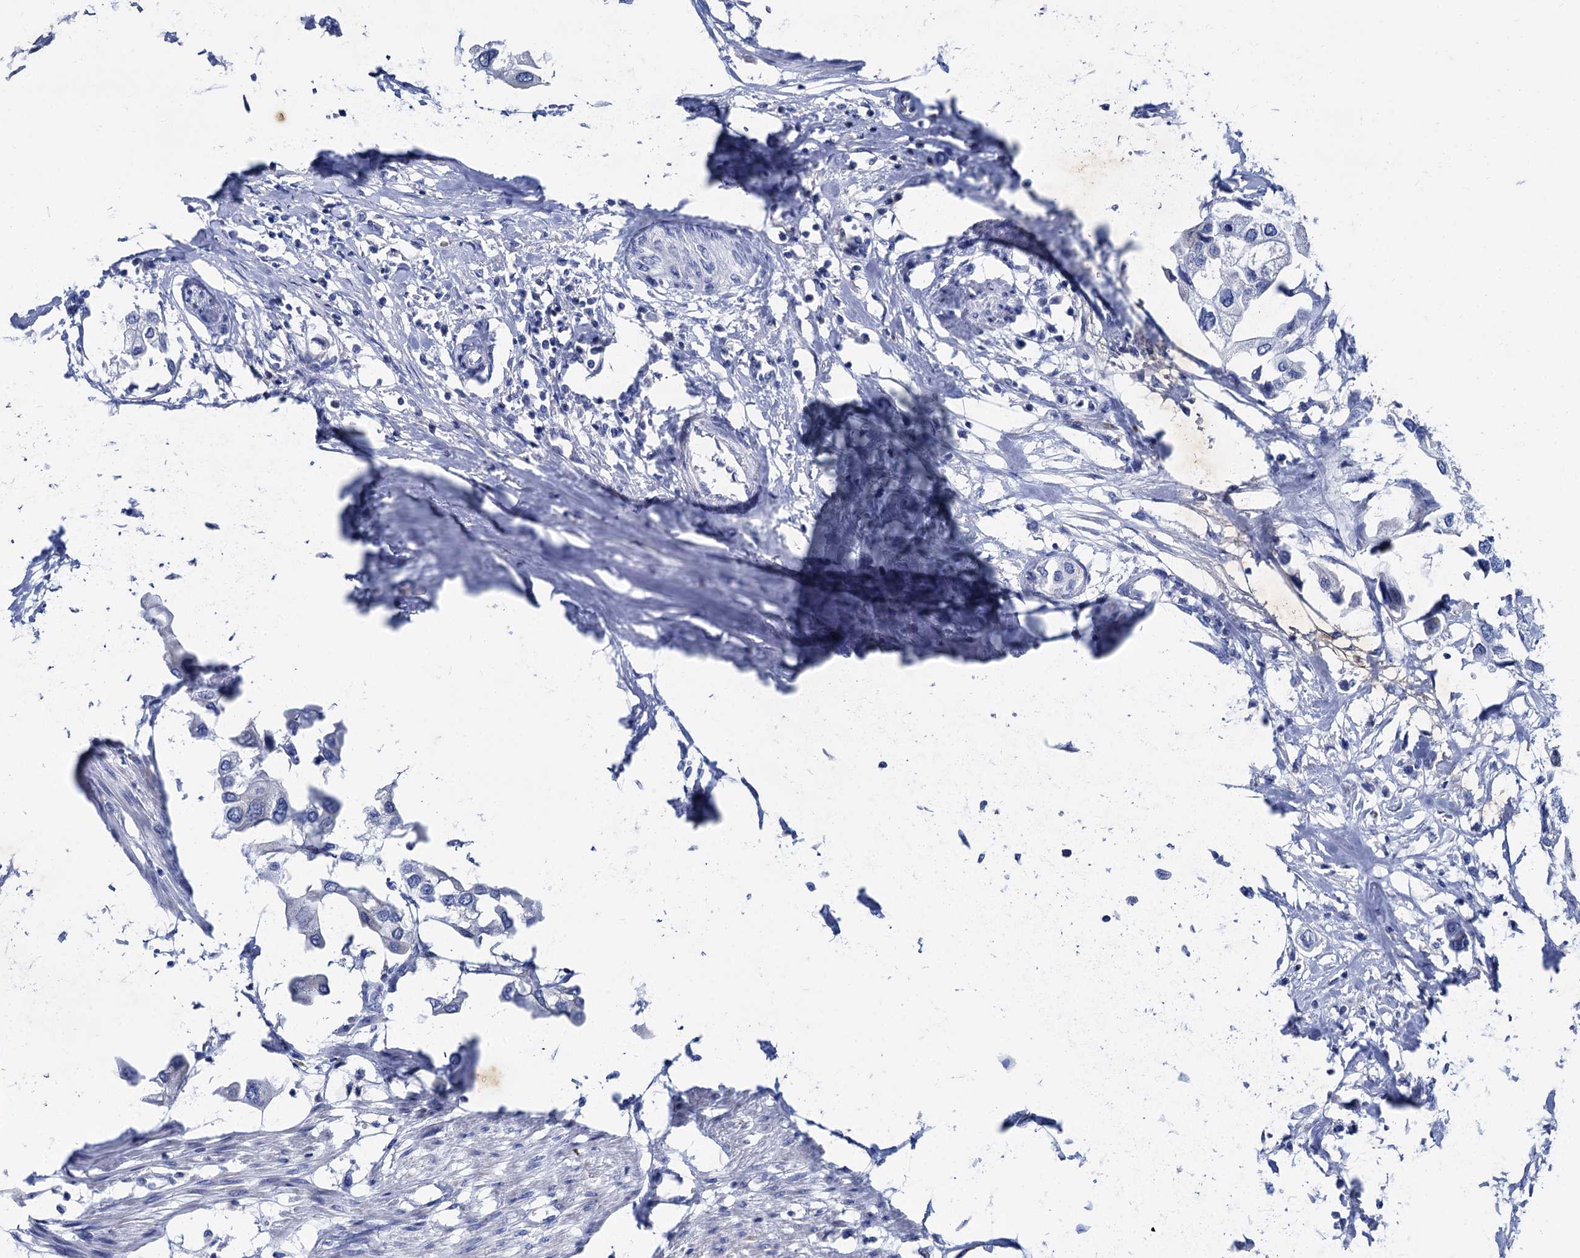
{"staining": {"intensity": "negative", "quantity": "none", "location": "none"}, "tissue": "urothelial cancer", "cell_type": "Tumor cells", "image_type": "cancer", "snomed": [{"axis": "morphology", "description": "Urothelial carcinoma, High grade"}, {"axis": "topography", "description": "Urinary bladder"}], "caption": "High power microscopy histopathology image of an IHC photomicrograph of urothelial carcinoma (high-grade), revealing no significant expression in tumor cells. The staining is performed using DAB brown chromogen with nuclei counter-stained in using hematoxylin.", "gene": "TMEM72", "patient": {"sex": "male", "age": 64}}